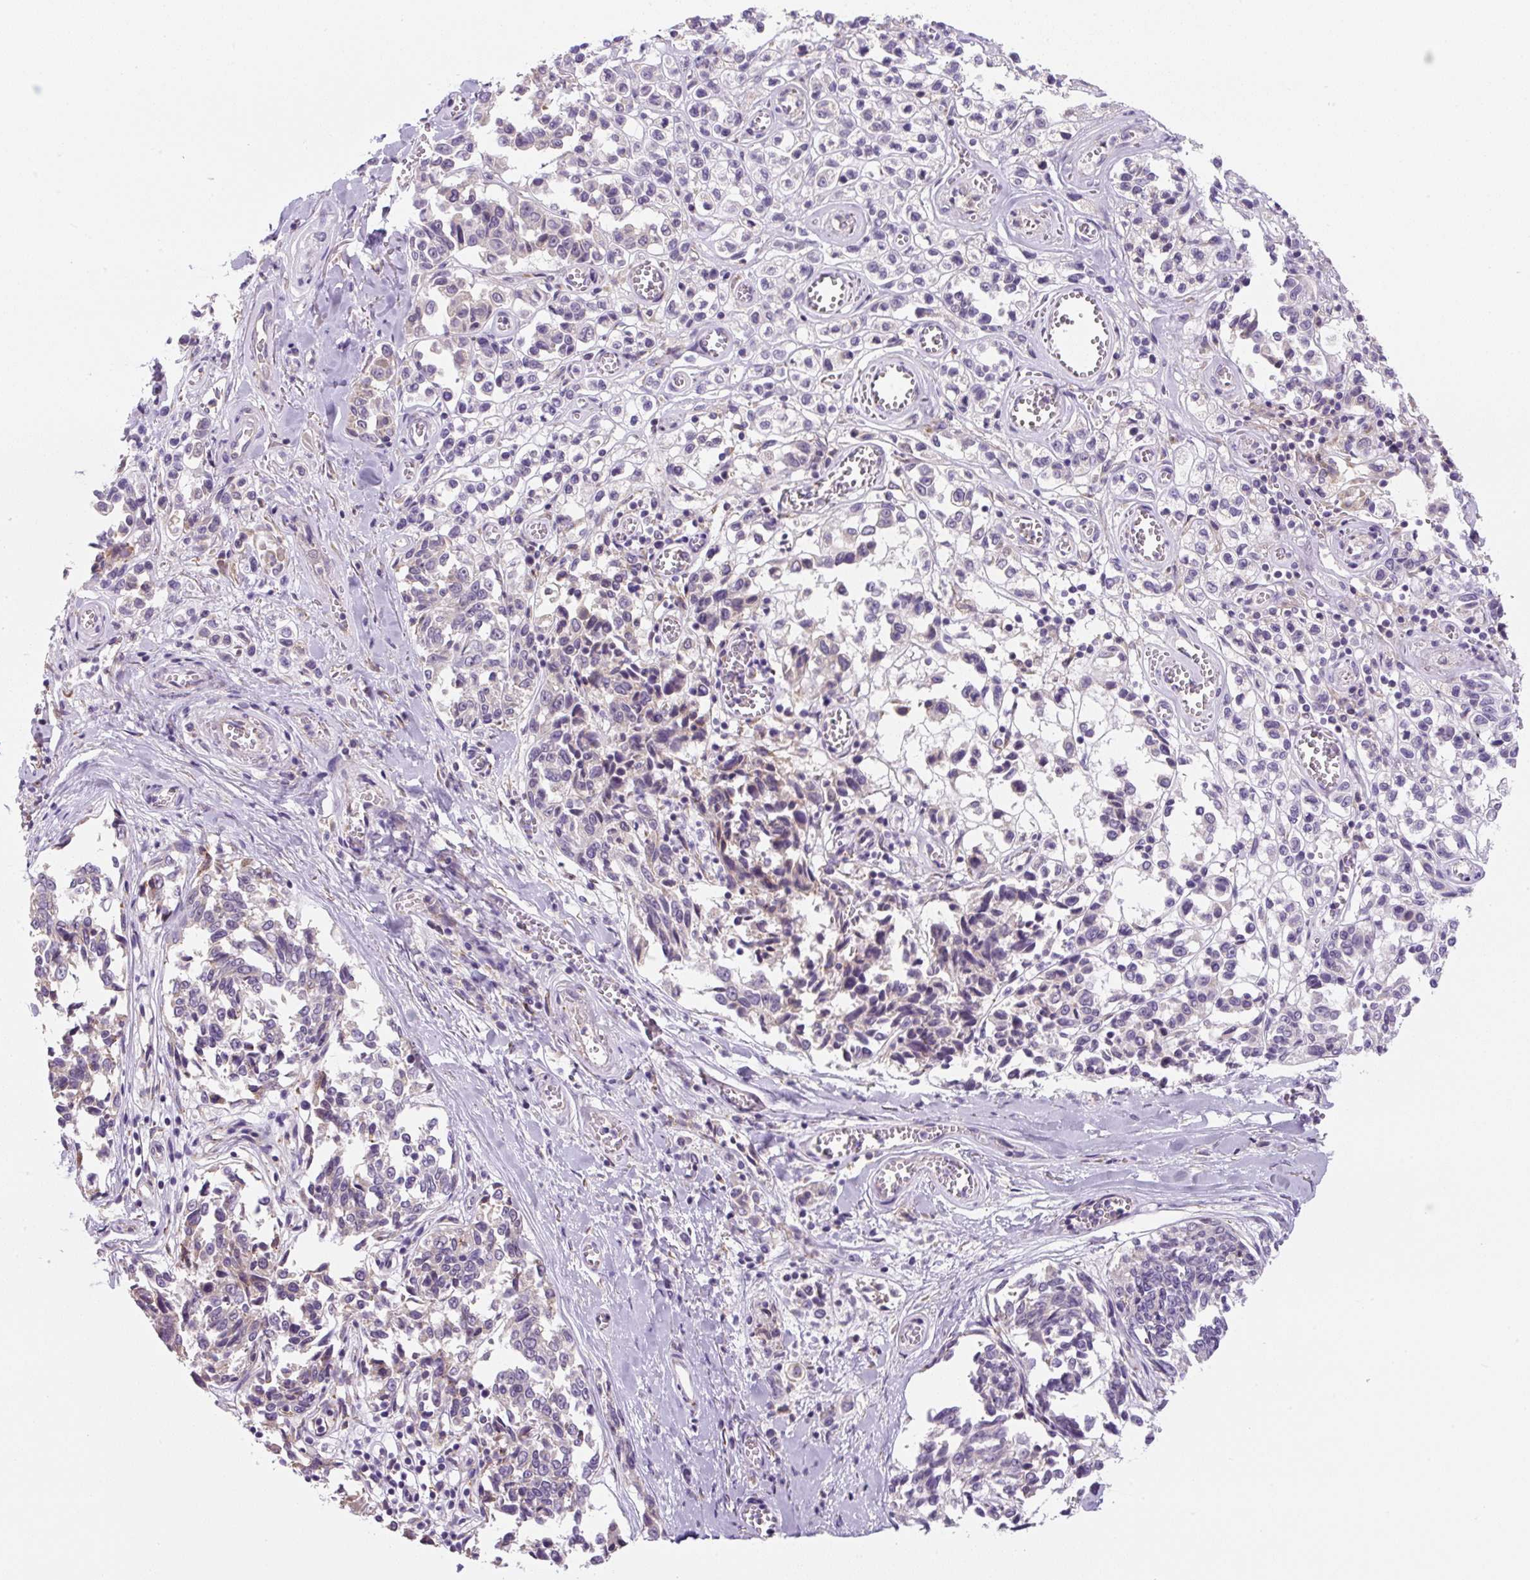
{"staining": {"intensity": "negative", "quantity": "none", "location": "none"}, "tissue": "melanoma", "cell_type": "Tumor cells", "image_type": "cancer", "snomed": [{"axis": "morphology", "description": "Malignant melanoma, NOS"}, {"axis": "topography", "description": "Skin"}], "caption": "Tumor cells show no significant expression in melanoma. The staining is performed using DAB brown chromogen with nuclei counter-stained in using hematoxylin.", "gene": "FZD5", "patient": {"sex": "female", "age": 64}}